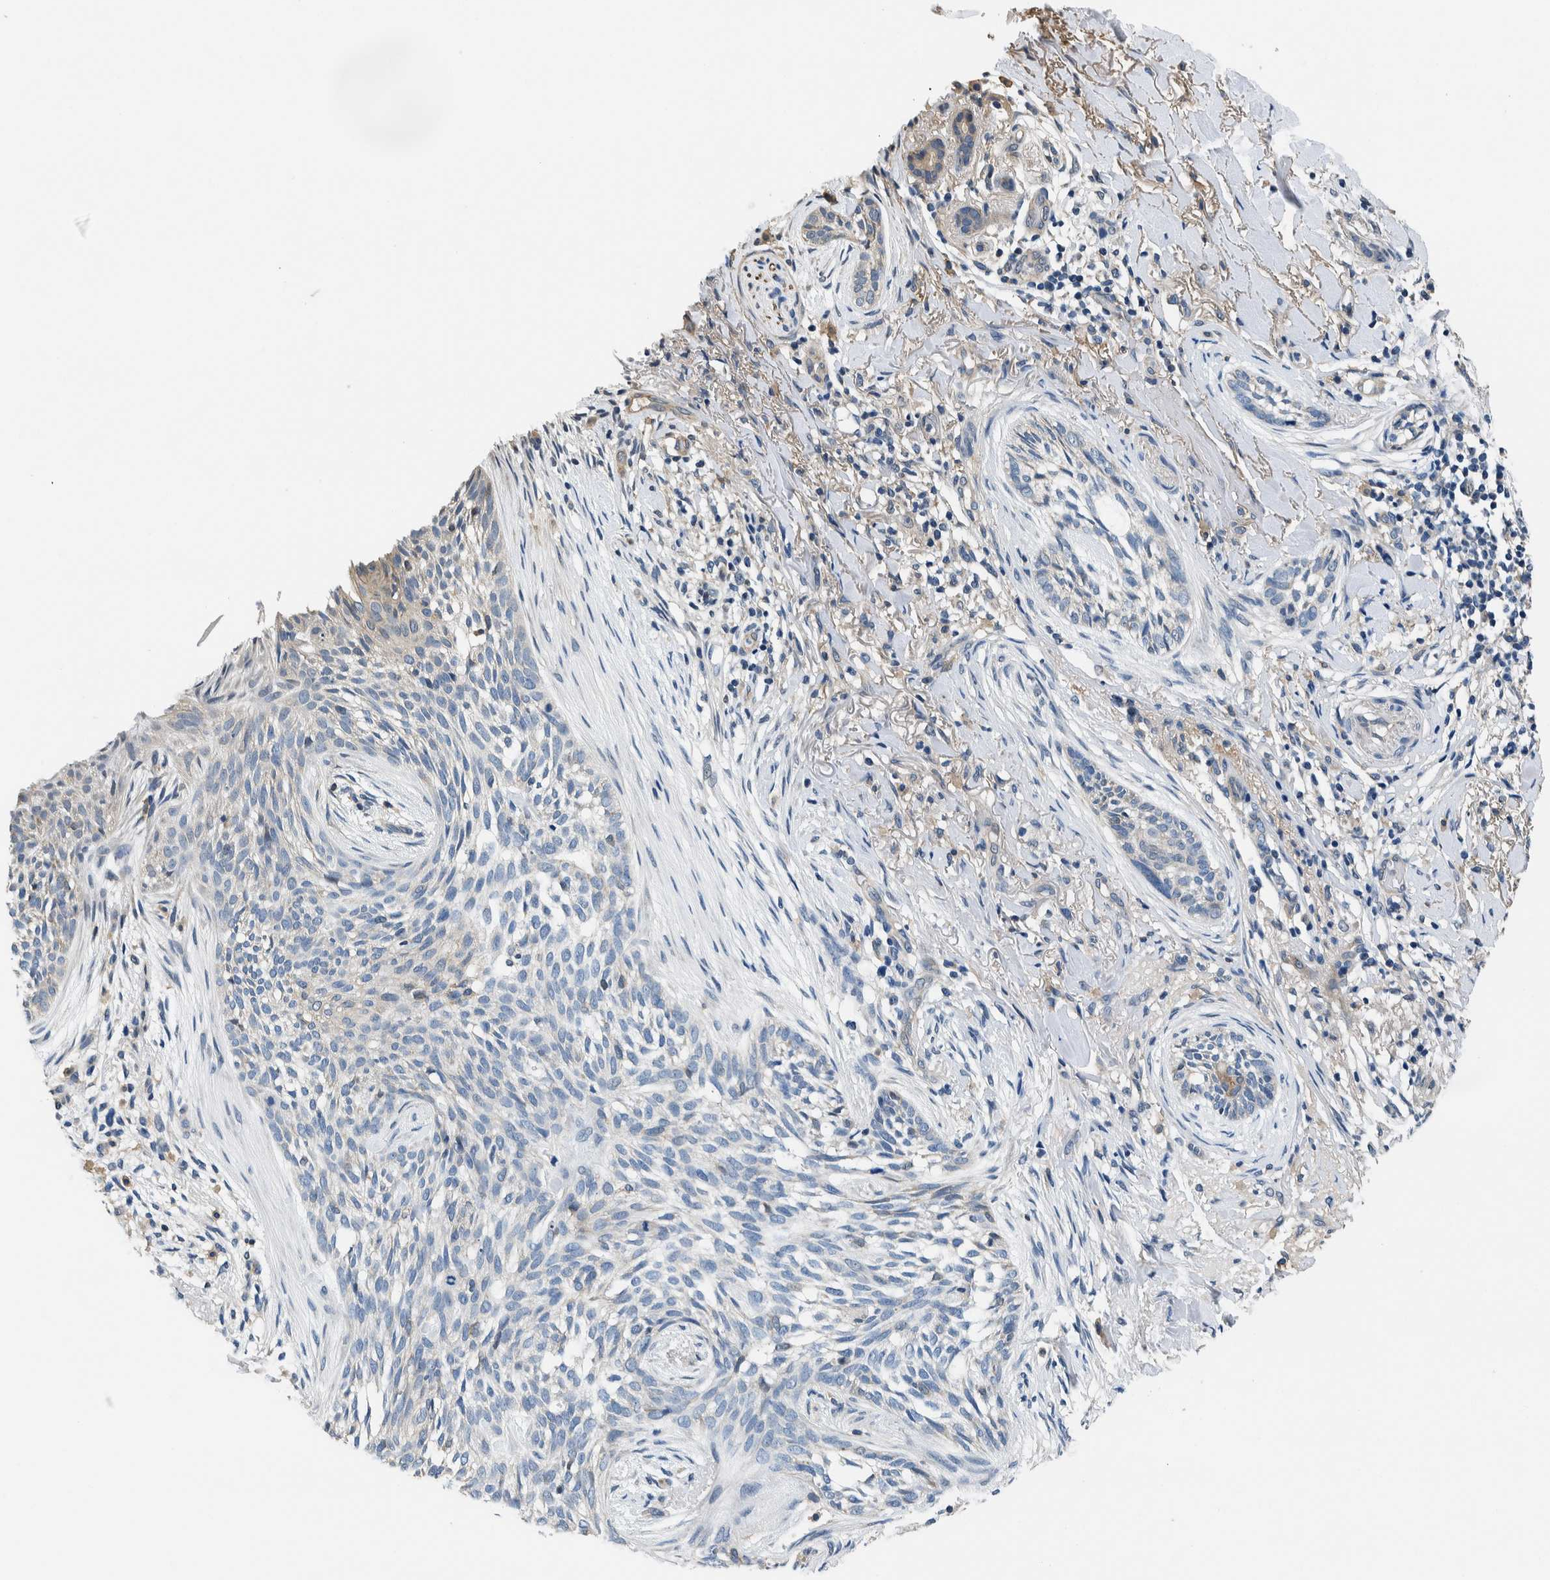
{"staining": {"intensity": "negative", "quantity": "none", "location": "none"}, "tissue": "skin cancer", "cell_type": "Tumor cells", "image_type": "cancer", "snomed": [{"axis": "morphology", "description": "Basal cell carcinoma"}, {"axis": "topography", "description": "Skin"}], "caption": "Photomicrograph shows no significant protein expression in tumor cells of basal cell carcinoma (skin).", "gene": "NIBAN2", "patient": {"sex": "female", "age": 88}}